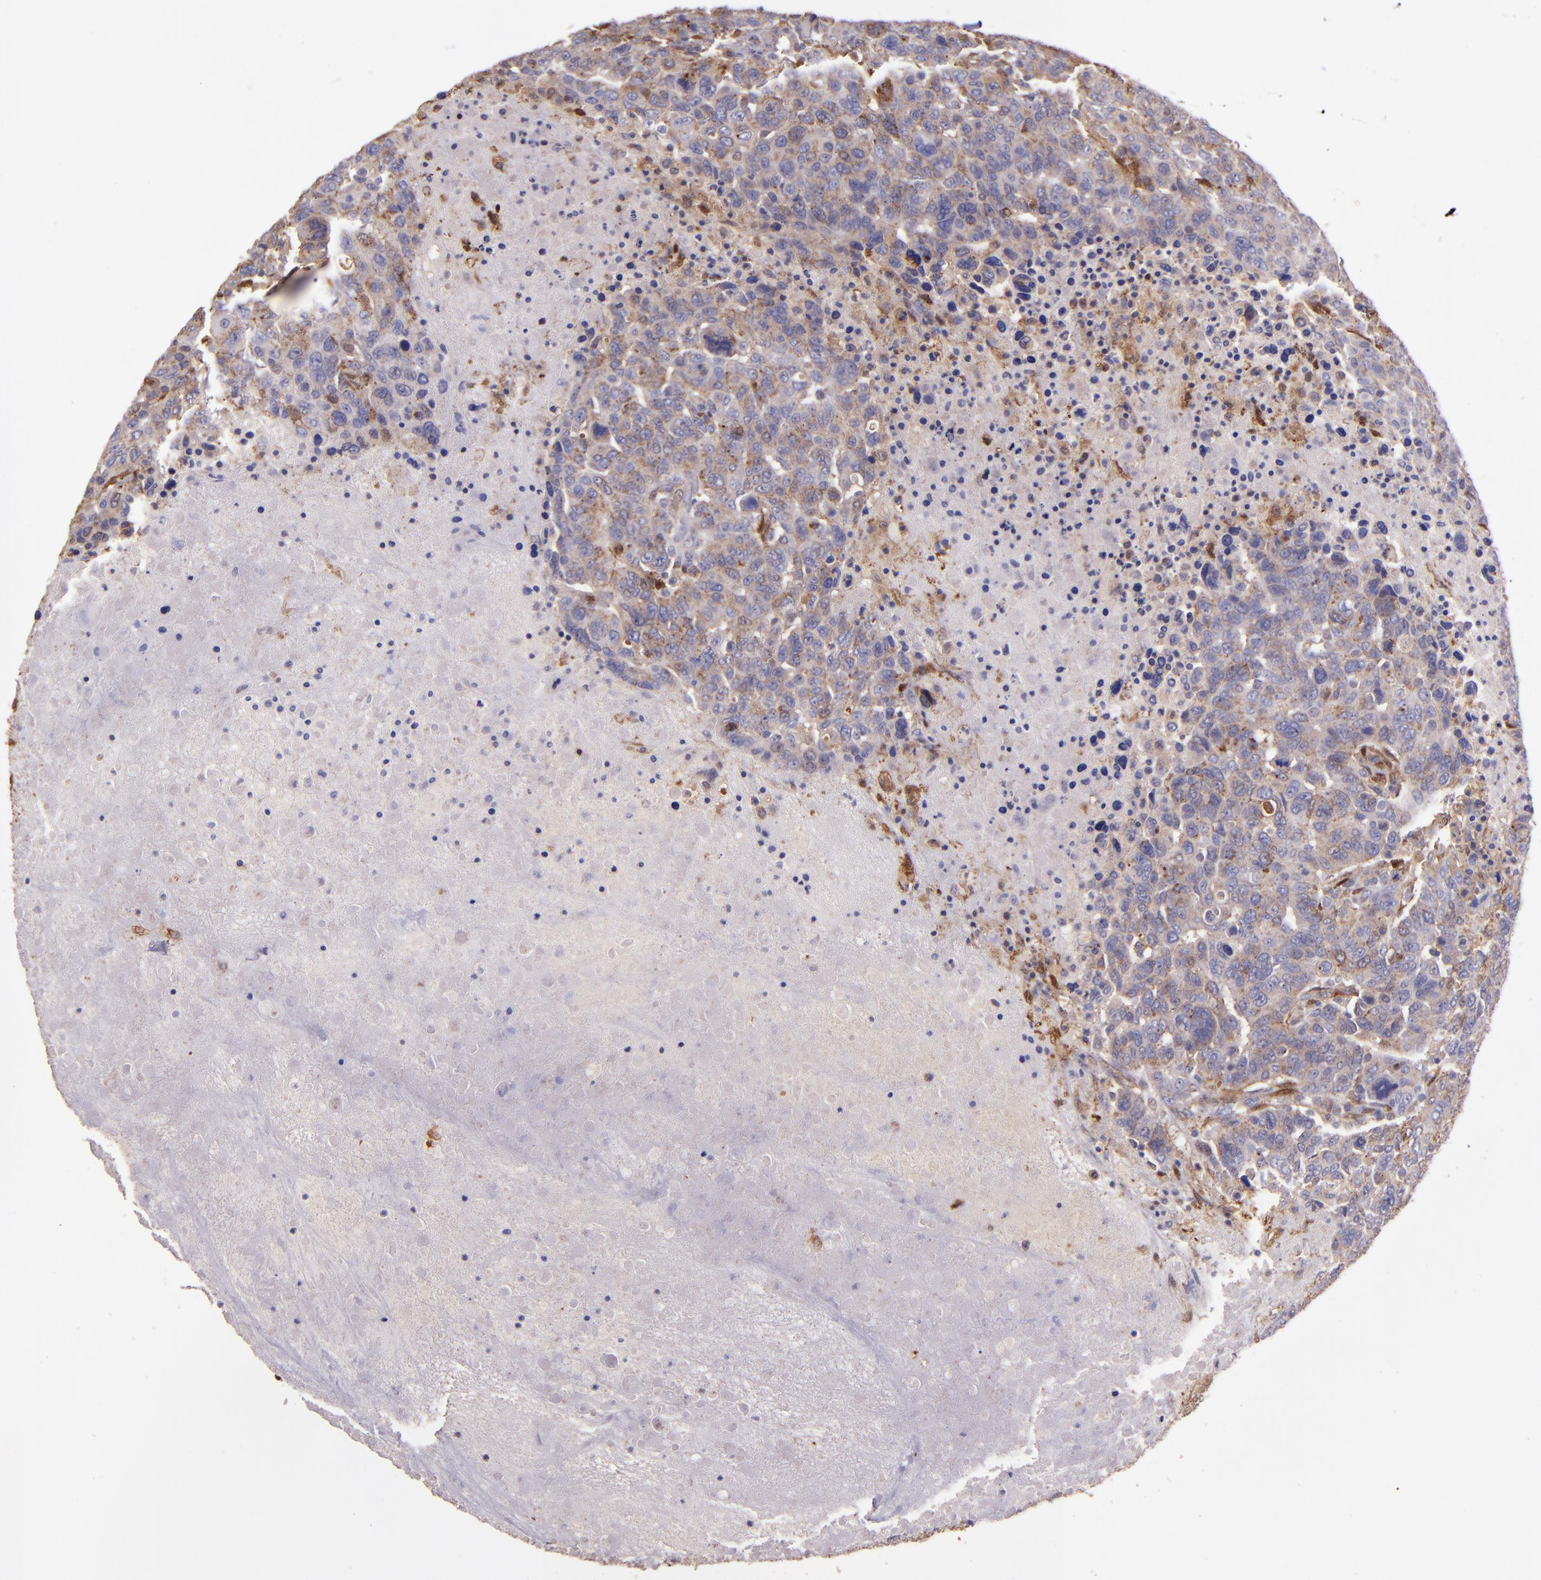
{"staining": {"intensity": "weak", "quantity": ">75%", "location": "cytoplasmic/membranous"}, "tissue": "breast cancer", "cell_type": "Tumor cells", "image_type": "cancer", "snomed": [{"axis": "morphology", "description": "Duct carcinoma"}, {"axis": "topography", "description": "Breast"}], "caption": "Protein staining of breast cancer tissue displays weak cytoplasmic/membranous staining in about >75% of tumor cells.", "gene": "WASHC1", "patient": {"sex": "female", "age": 37}}